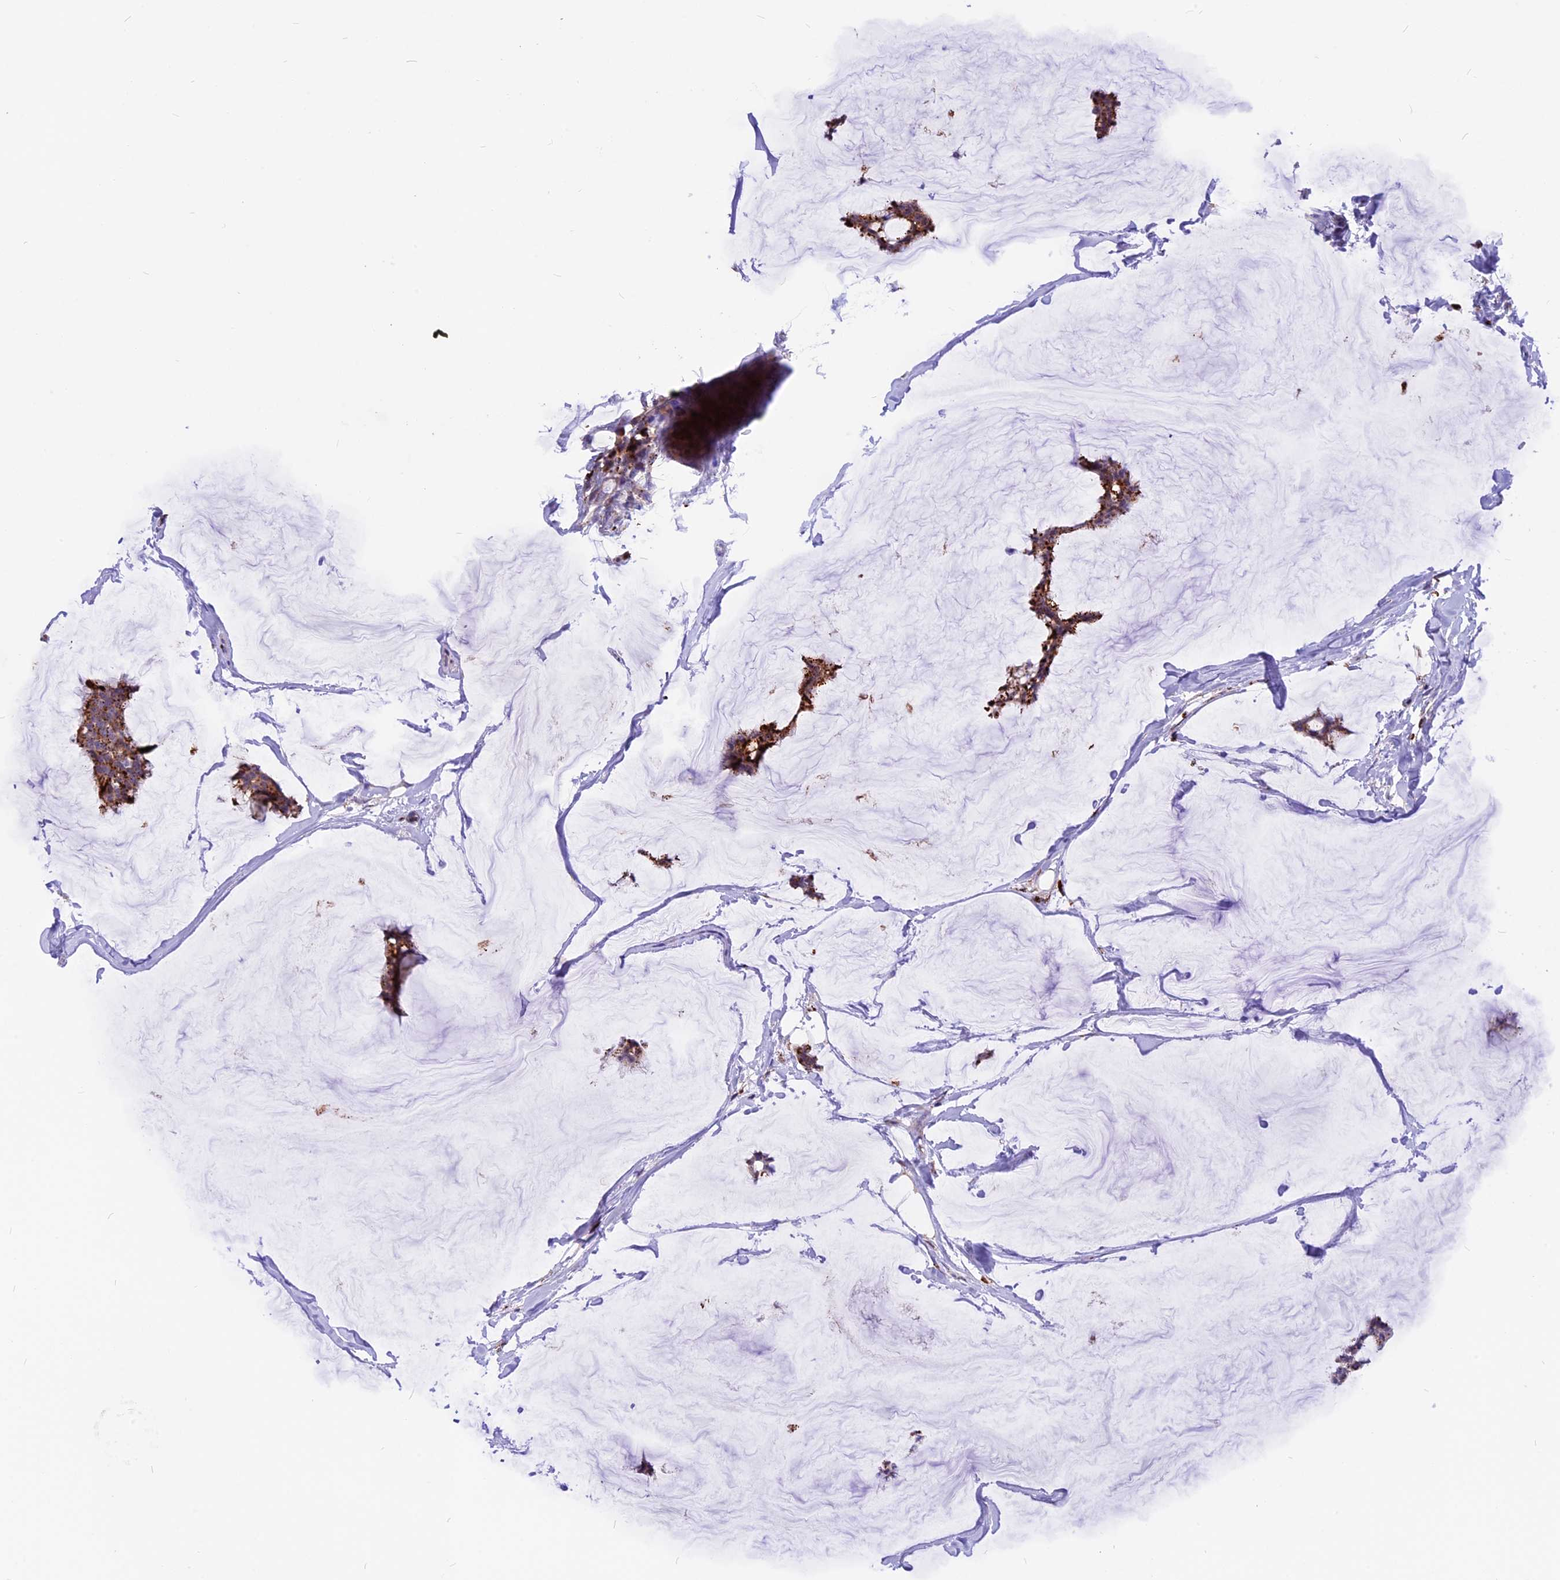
{"staining": {"intensity": "moderate", "quantity": "25%-75%", "location": "cytoplasmic/membranous"}, "tissue": "breast cancer", "cell_type": "Tumor cells", "image_type": "cancer", "snomed": [{"axis": "morphology", "description": "Duct carcinoma"}, {"axis": "topography", "description": "Breast"}], "caption": "An IHC photomicrograph of tumor tissue is shown. Protein staining in brown shows moderate cytoplasmic/membranous positivity in breast cancer within tumor cells.", "gene": "THRSP", "patient": {"sex": "female", "age": 93}}